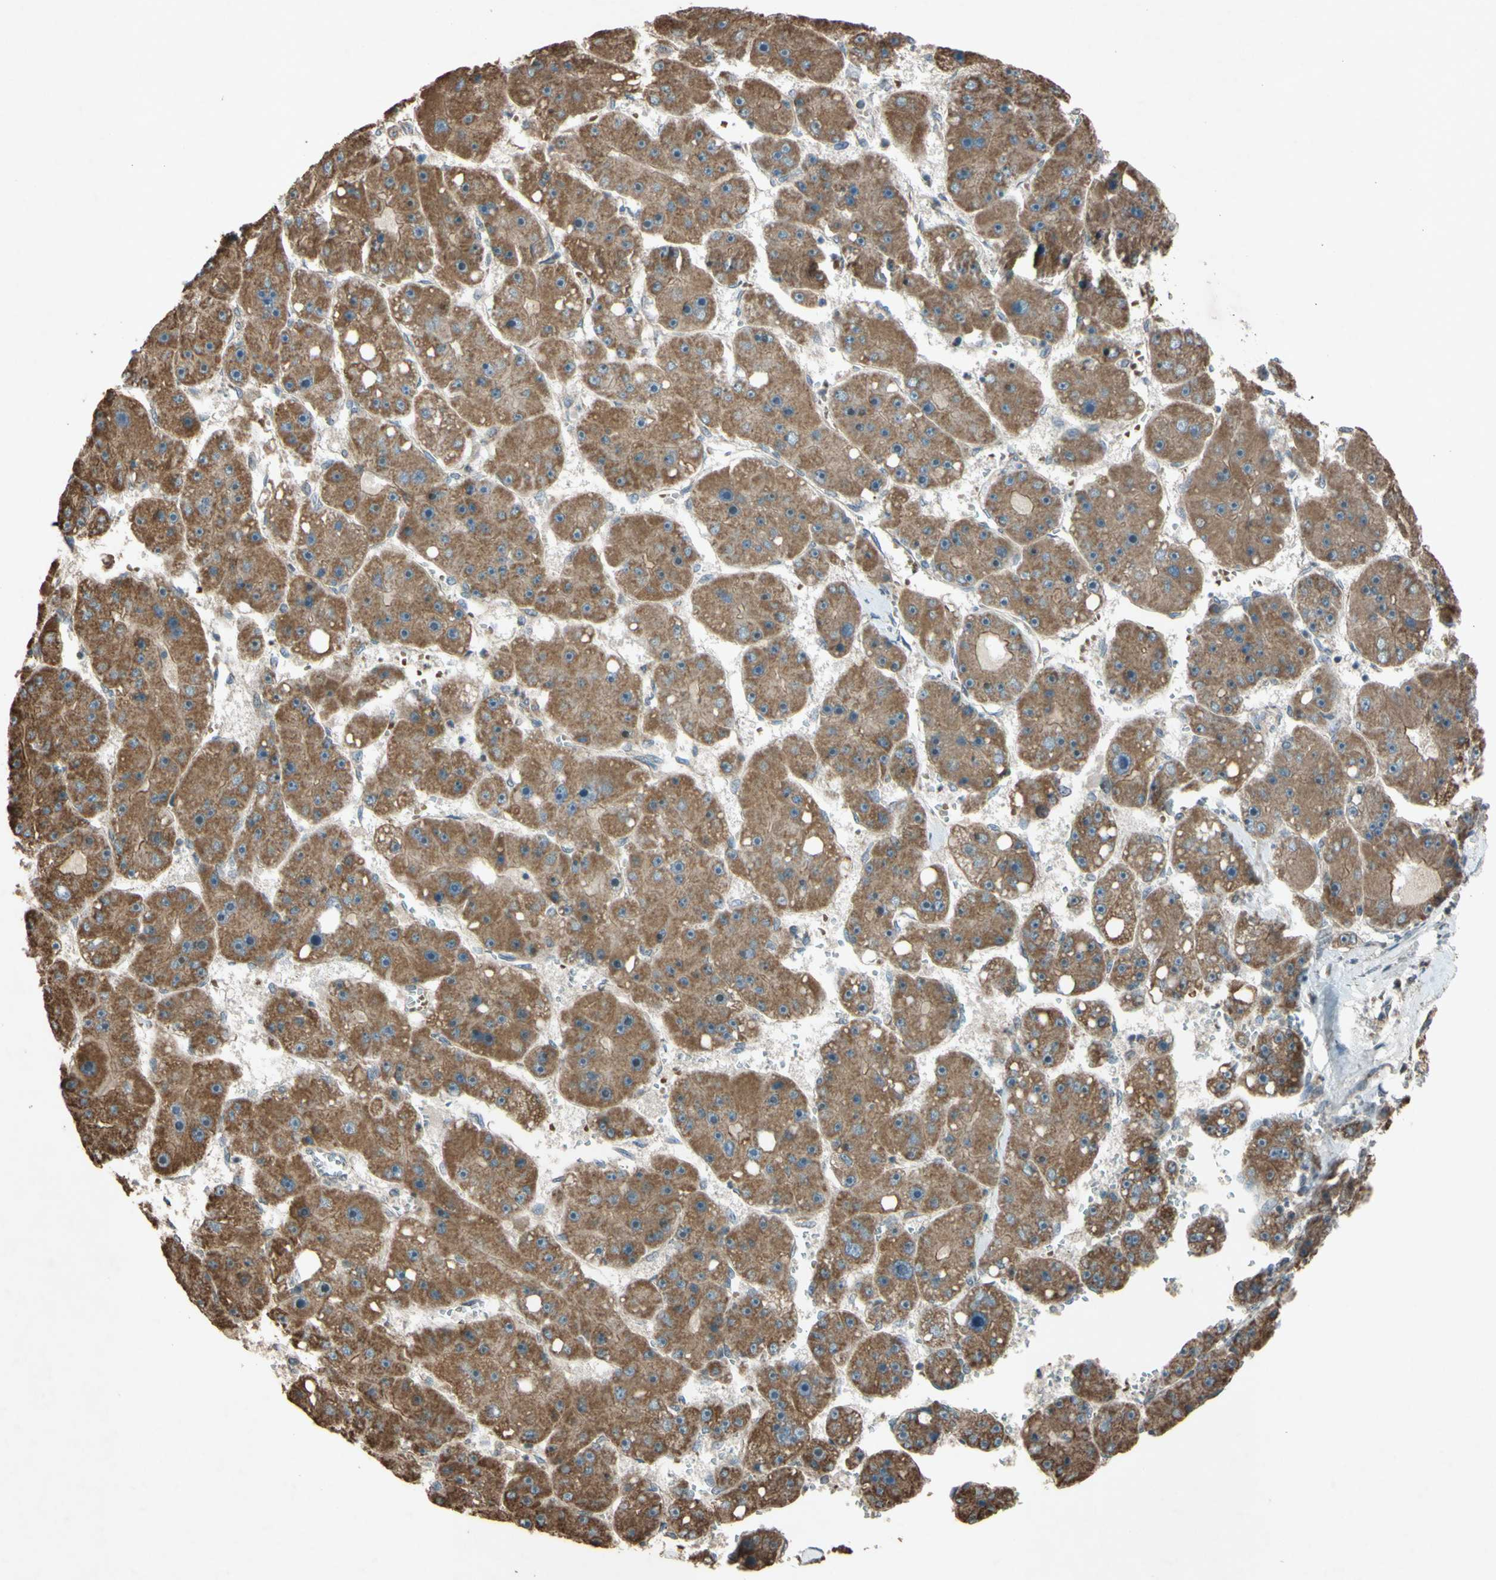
{"staining": {"intensity": "moderate", "quantity": ">75%", "location": "cytoplasmic/membranous"}, "tissue": "liver cancer", "cell_type": "Tumor cells", "image_type": "cancer", "snomed": [{"axis": "morphology", "description": "Carcinoma, Hepatocellular, NOS"}, {"axis": "topography", "description": "Liver"}], "caption": "A brown stain labels moderate cytoplasmic/membranous positivity of a protein in liver cancer tumor cells.", "gene": "ACOT8", "patient": {"sex": "female", "age": 61}}